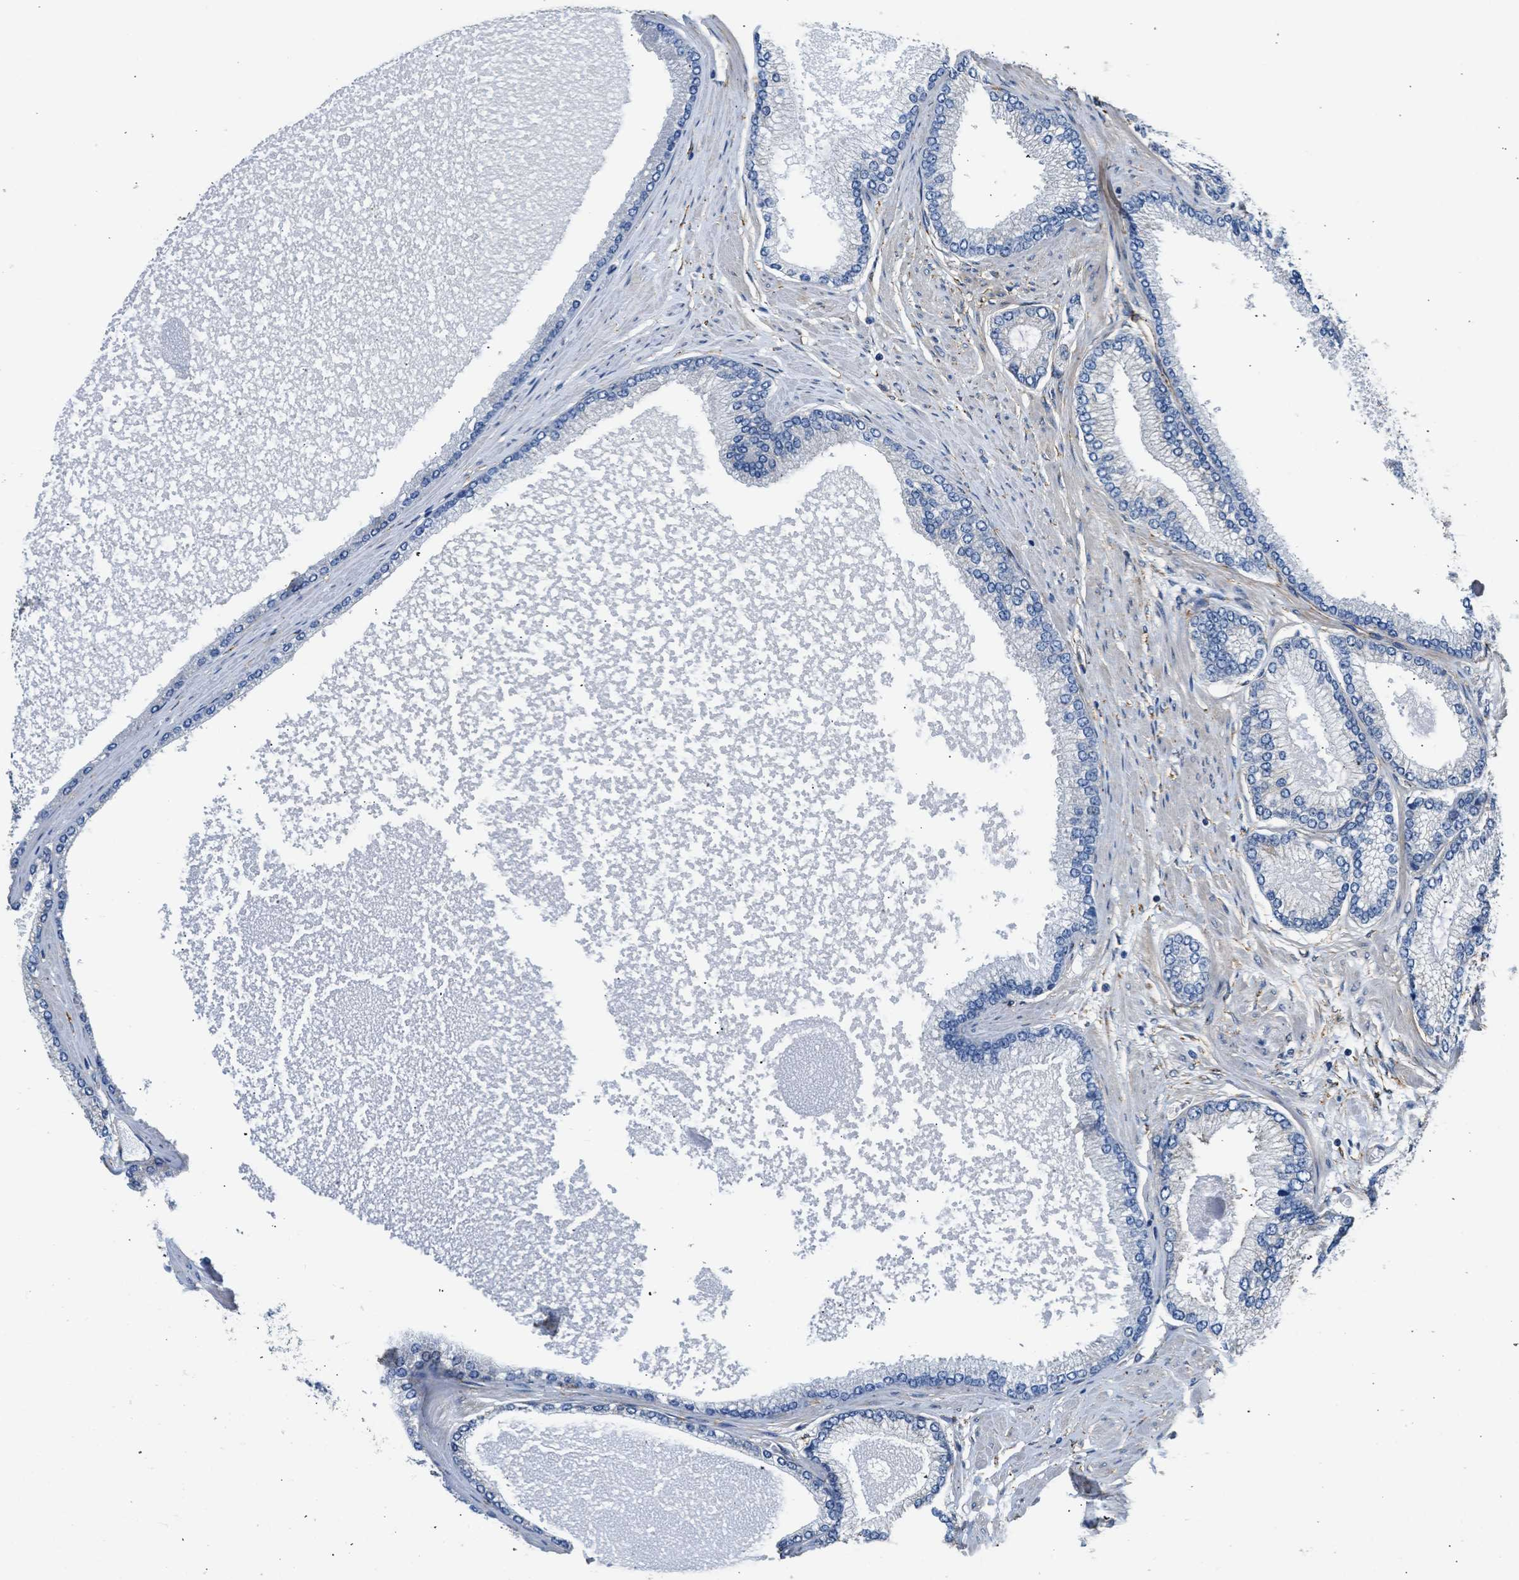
{"staining": {"intensity": "negative", "quantity": "none", "location": "none"}, "tissue": "prostate cancer", "cell_type": "Tumor cells", "image_type": "cancer", "snomed": [{"axis": "morphology", "description": "Adenocarcinoma, High grade"}, {"axis": "topography", "description": "Prostate"}], "caption": "Immunohistochemistry of prostate adenocarcinoma (high-grade) exhibits no expression in tumor cells. The staining was performed using DAB to visualize the protein expression in brown, while the nuclei were stained in blue with hematoxylin (Magnification: 20x).", "gene": "SEPTIN2", "patient": {"sex": "male", "age": 61}}